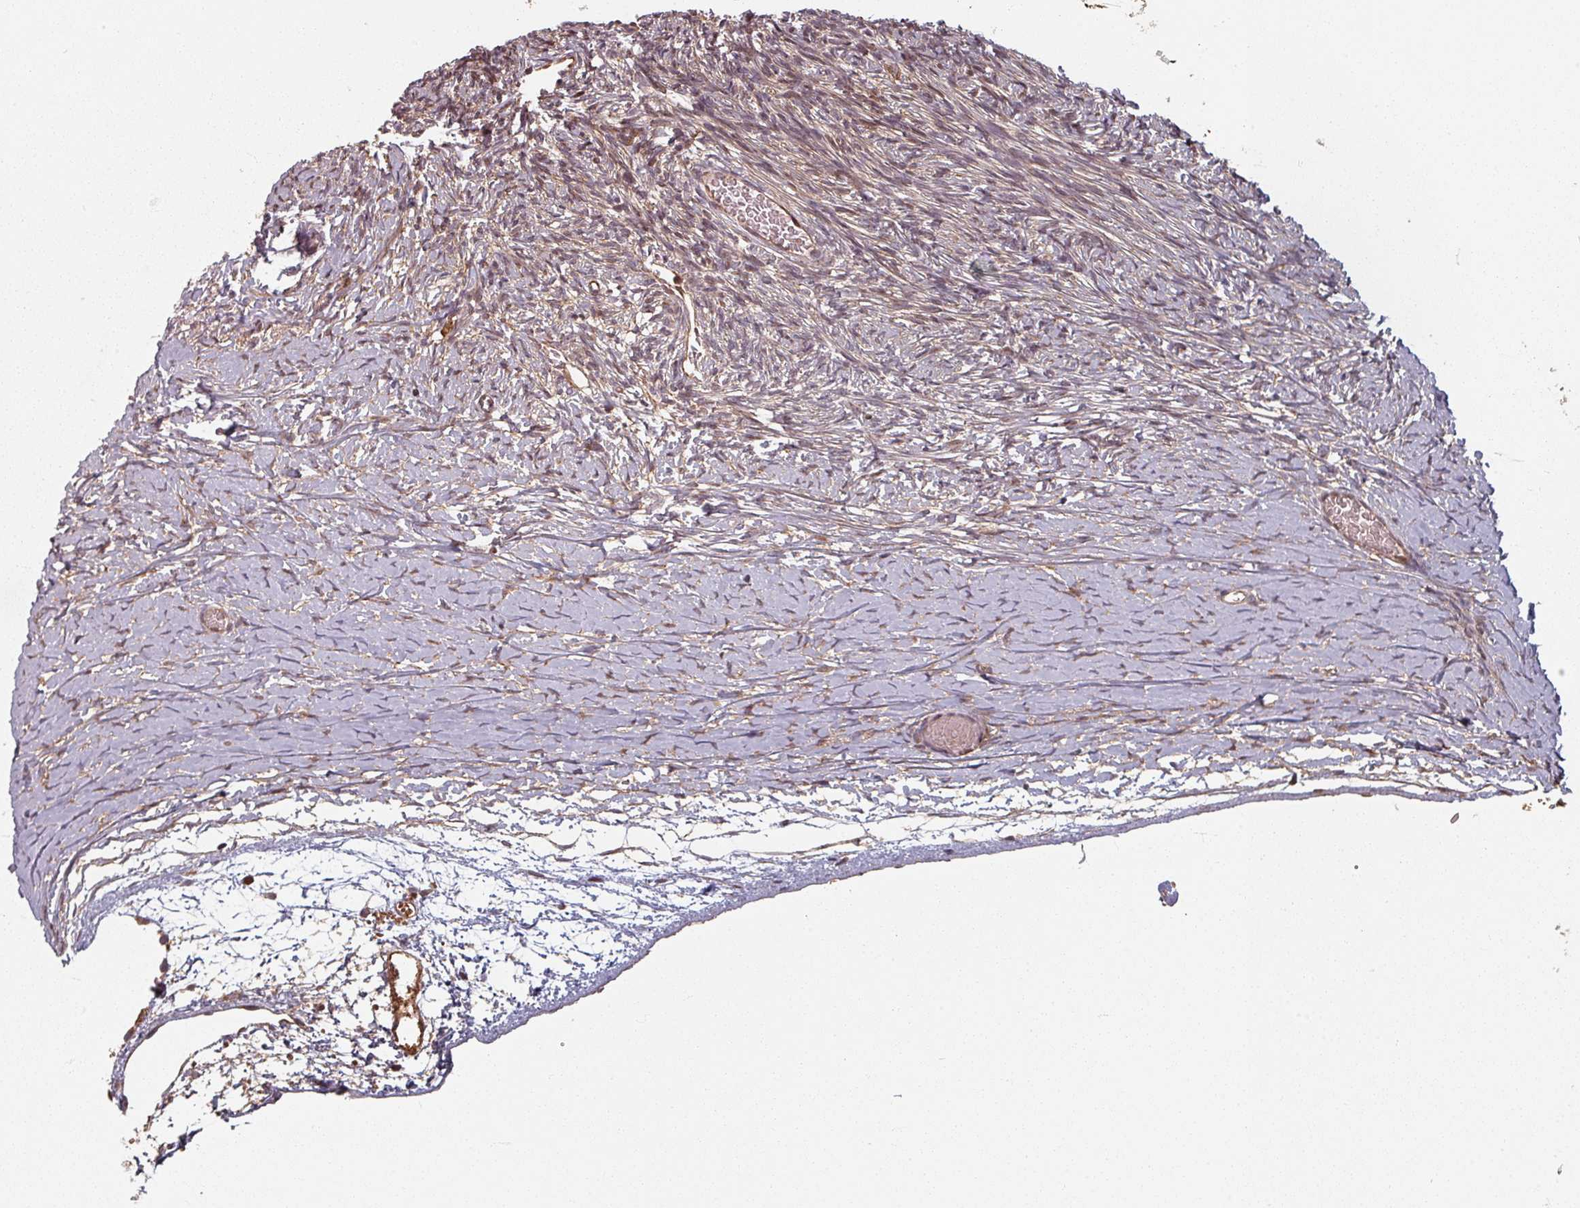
{"staining": {"intensity": "weak", "quantity": "25%-75%", "location": "cytoplasmic/membranous"}, "tissue": "ovary", "cell_type": "Ovarian stroma cells", "image_type": "normal", "snomed": [{"axis": "morphology", "description": "Normal tissue, NOS"}, {"axis": "topography", "description": "Ovary"}], "caption": "Immunohistochemistry (IHC) photomicrograph of normal ovary stained for a protein (brown), which displays low levels of weak cytoplasmic/membranous expression in approximately 25%-75% of ovarian stroma cells.", "gene": "EID1", "patient": {"sex": "female", "age": 39}}